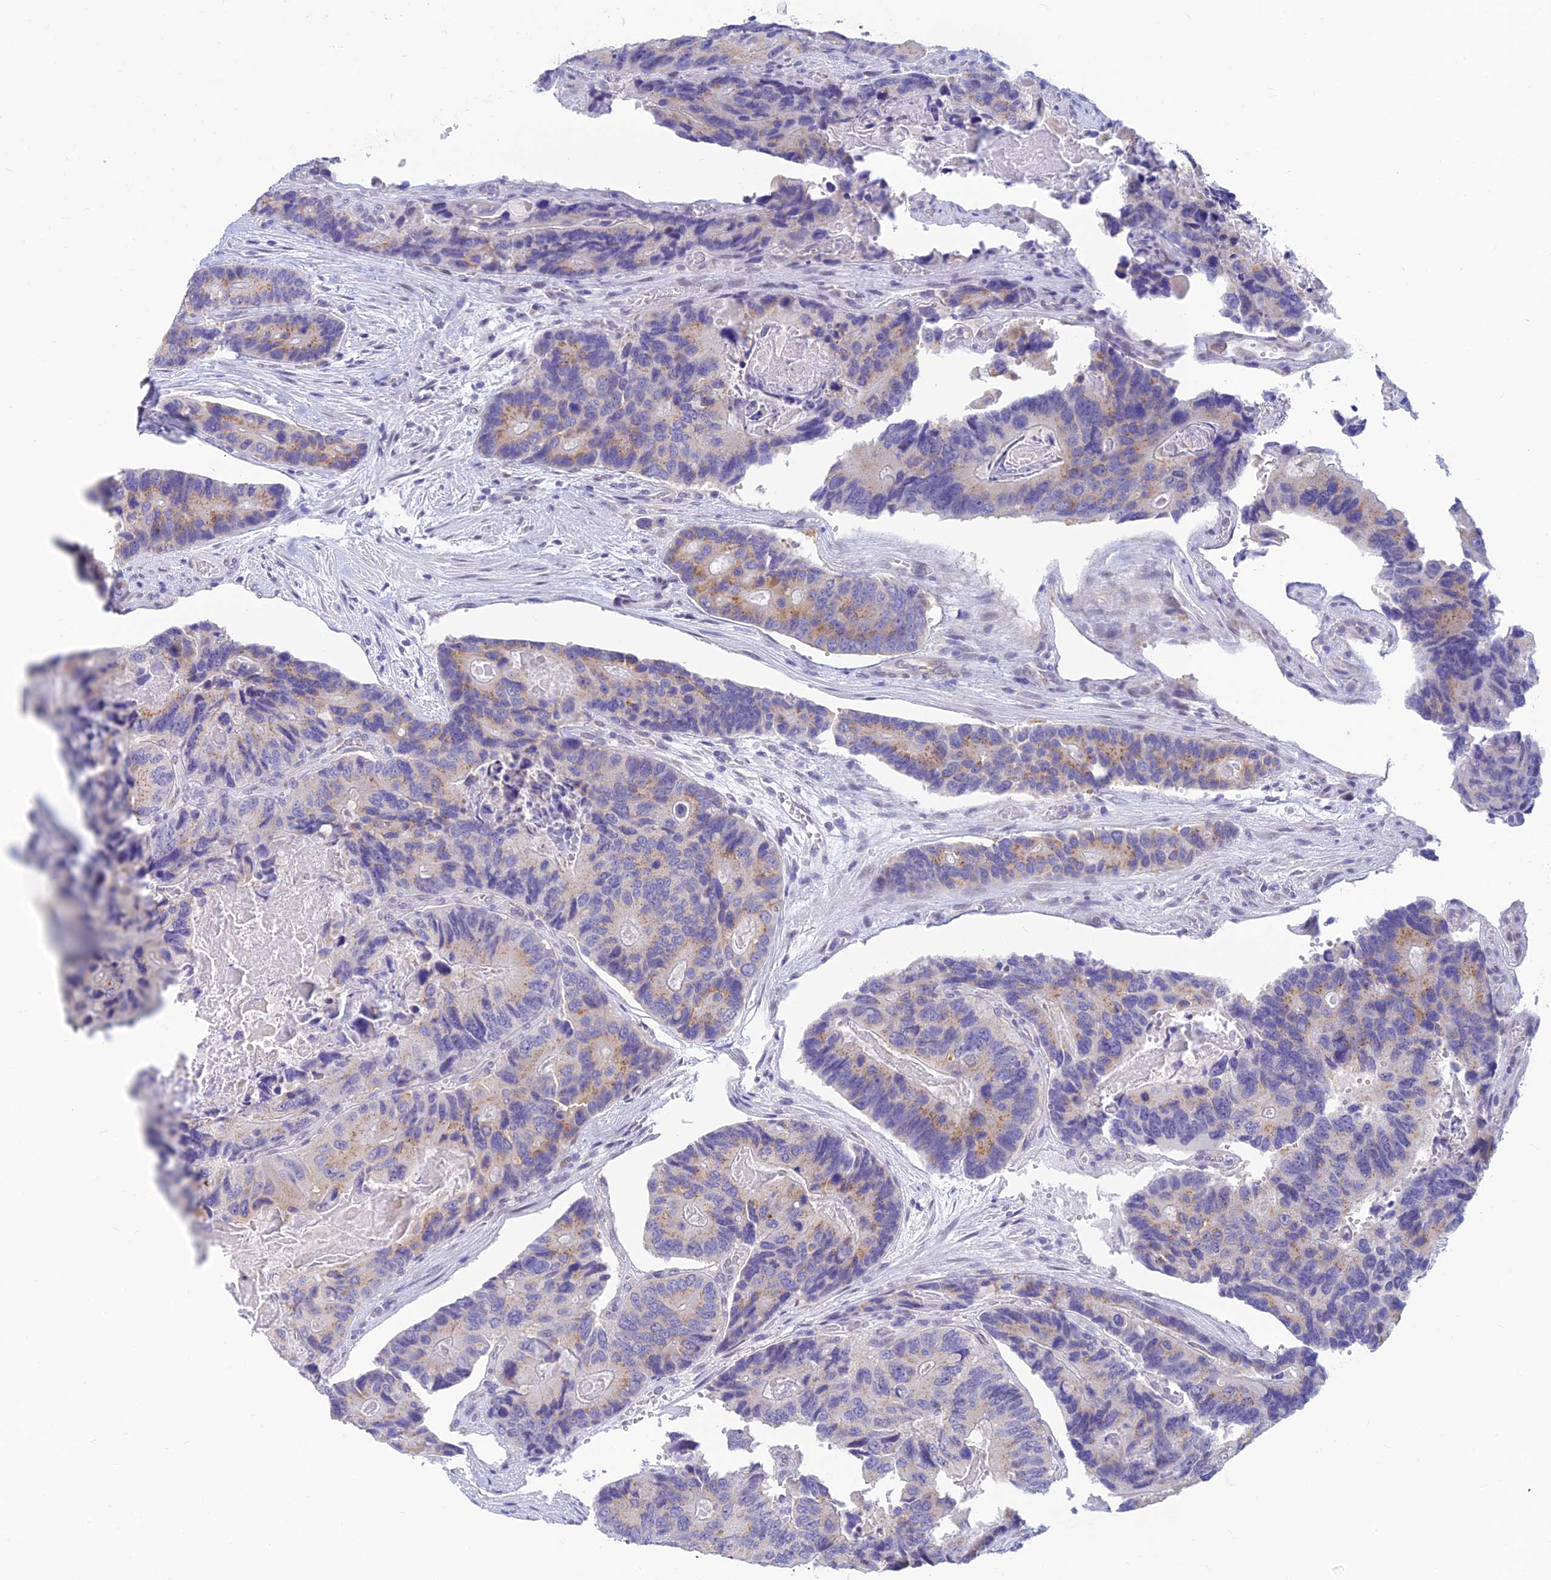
{"staining": {"intensity": "weak", "quantity": "<25%", "location": "cytoplasmic/membranous"}, "tissue": "colorectal cancer", "cell_type": "Tumor cells", "image_type": "cancer", "snomed": [{"axis": "morphology", "description": "Adenocarcinoma, NOS"}, {"axis": "topography", "description": "Colon"}], "caption": "DAB (3,3'-diaminobenzidine) immunohistochemical staining of human colorectal adenocarcinoma demonstrates no significant staining in tumor cells. (Brightfield microscopy of DAB (3,3'-diaminobenzidine) immunohistochemistry at high magnification).", "gene": "INKA1", "patient": {"sex": "male", "age": 84}}